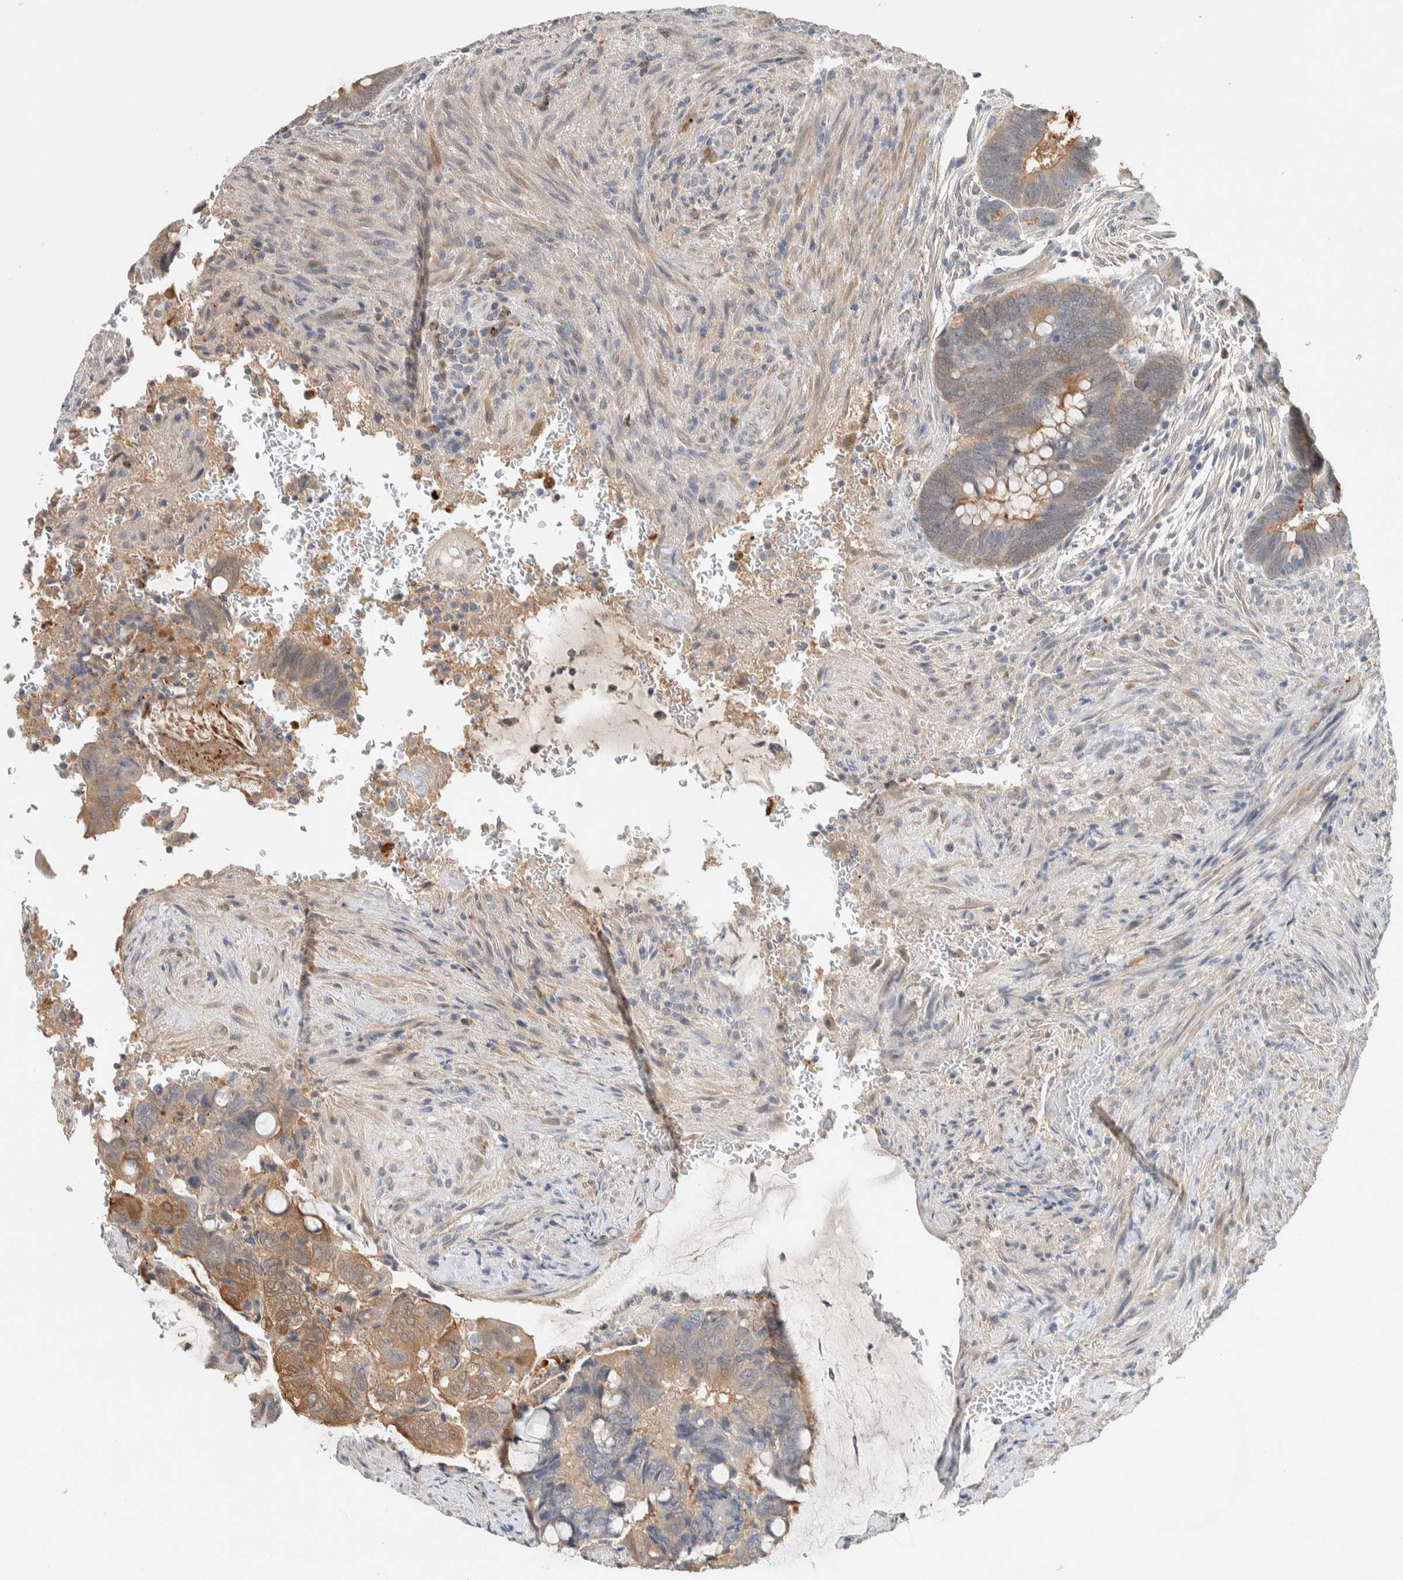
{"staining": {"intensity": "moderate", "quantity": "<25%", "location": "cytoplasmic/membranous"}, "tissue": "colorectal cancer", "cell_type": "Tumor cells", "image_type": "cancer", "snomed": [{"axis": "morphology", "description": "Normal tissue, NOS"}, {"axis": "morphology", "description": "Adenocarcinoma, NOS"}, {"axis": "topography", "description": "Rectum"}], "caption": "High-magnification brightfield microscopy of adenocarcinoma (colorectal) stained with DAB (3,3'-diaminobenzidine) (brown) and counterstained with hematoxylin (blue). tumor cells exhibit moderate cytoplasmic/membranous staining is appreciated in about<25% of cells. (Stains: DAB (3,3'-diaminobenzidine) in brown, nuclei in blue, Microscopy: brightfield microscopy at high magnification).", "gene": "DEPTOR", "patient": {"sex": "male", "age": 92}}